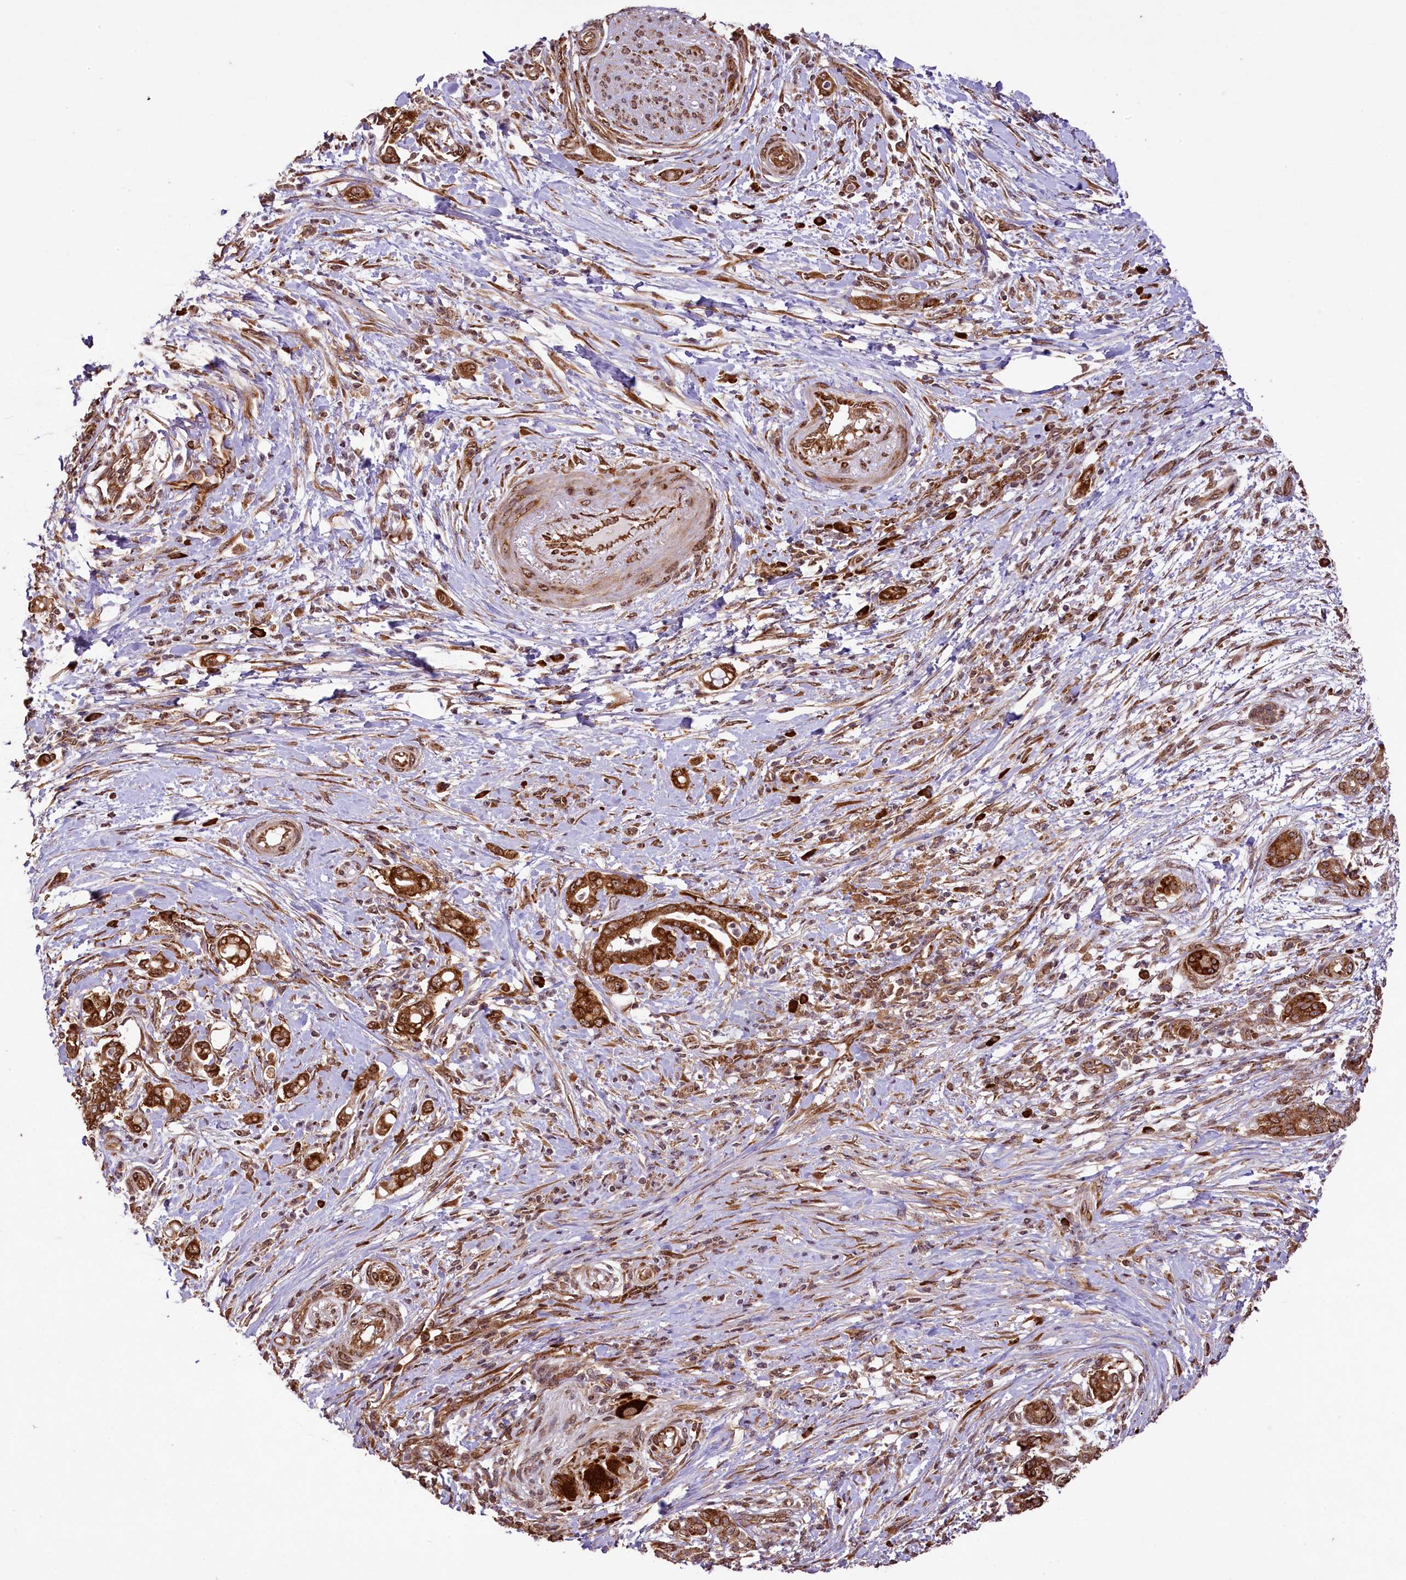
{"staining": {"intensity": "strong", "quantity": ">75%", "location": "cytoplasmic/membranous"}, "tissue": "pancreatic cancer", "cell_type": "Tumor cells", "image_type": "cancer", "snomed": [{"axis": "morphology", "description": "Adenocarcinoma, NOS"}, {"axis": "topography", "description": "Pancreas"}], "caption": "Immunohistochemical staining of adenocarcinoma (pancreatic) reveals strong cytoplasmic/membranous protein positivity in approximately >75% of tumor cells. Using DAB (3,3'-diaminobenzidine) (brown) and hematoxylin (blue) stains, captured at high magnification using brightfield microscopy.", "gene": "LARP4", "patient": {"sex": "female", "age": 55}}